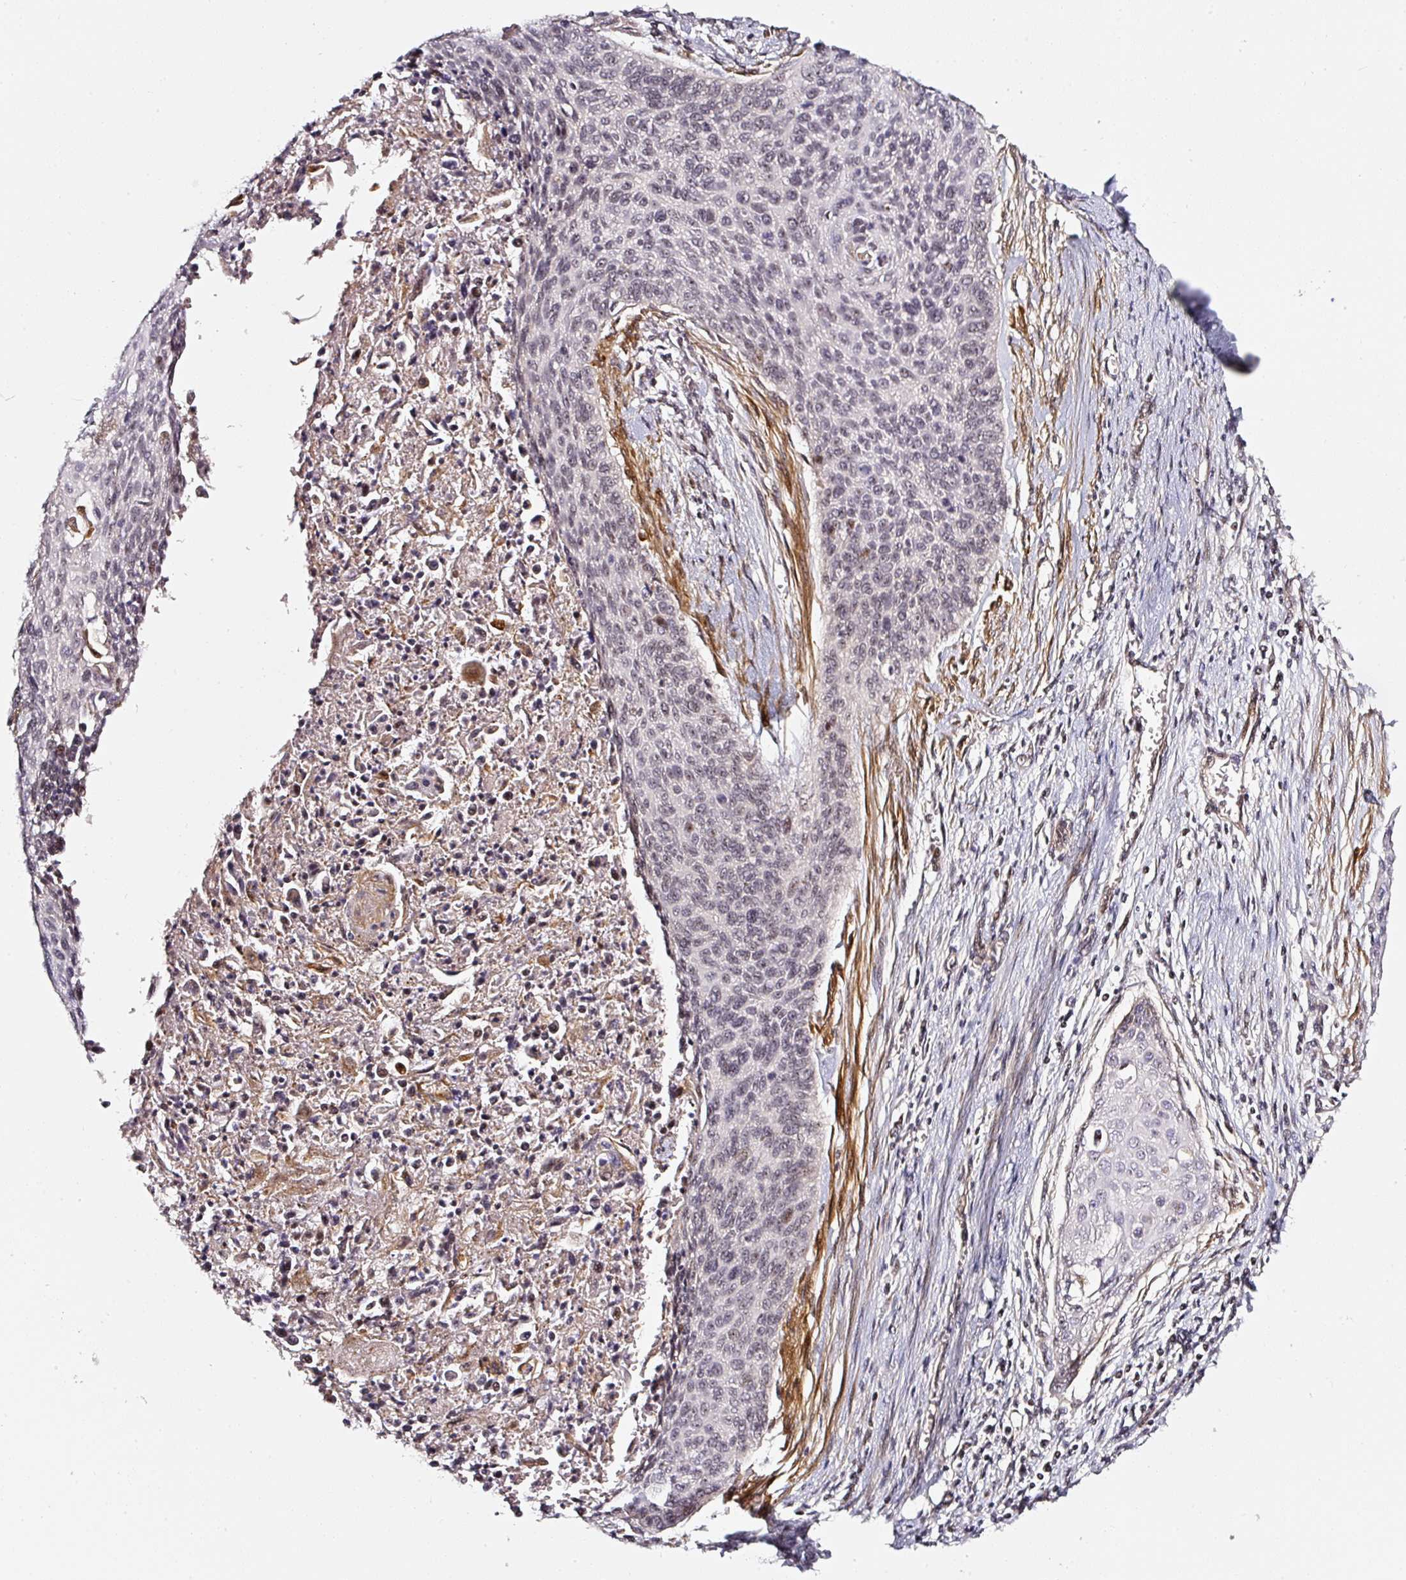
{"staining": {"intensity": "weak", "quantity": "<25%", "location": "nuclear"}, "tissue": "cervical cancer", "cell_type": "Tumor cells", "image_type": "cancer", "snomed": [{"axis": "morphology", "description": "Squamous cell carcinoma, NOS"}, {"axis": "topography", "description": "Cervix"}], "caption": "The micrograph reveals no staining of tumor cells in squamous cell carcinoma (cervical).", "gene": "MXRA8", "patient": {"sex": "female", "age": 55}}